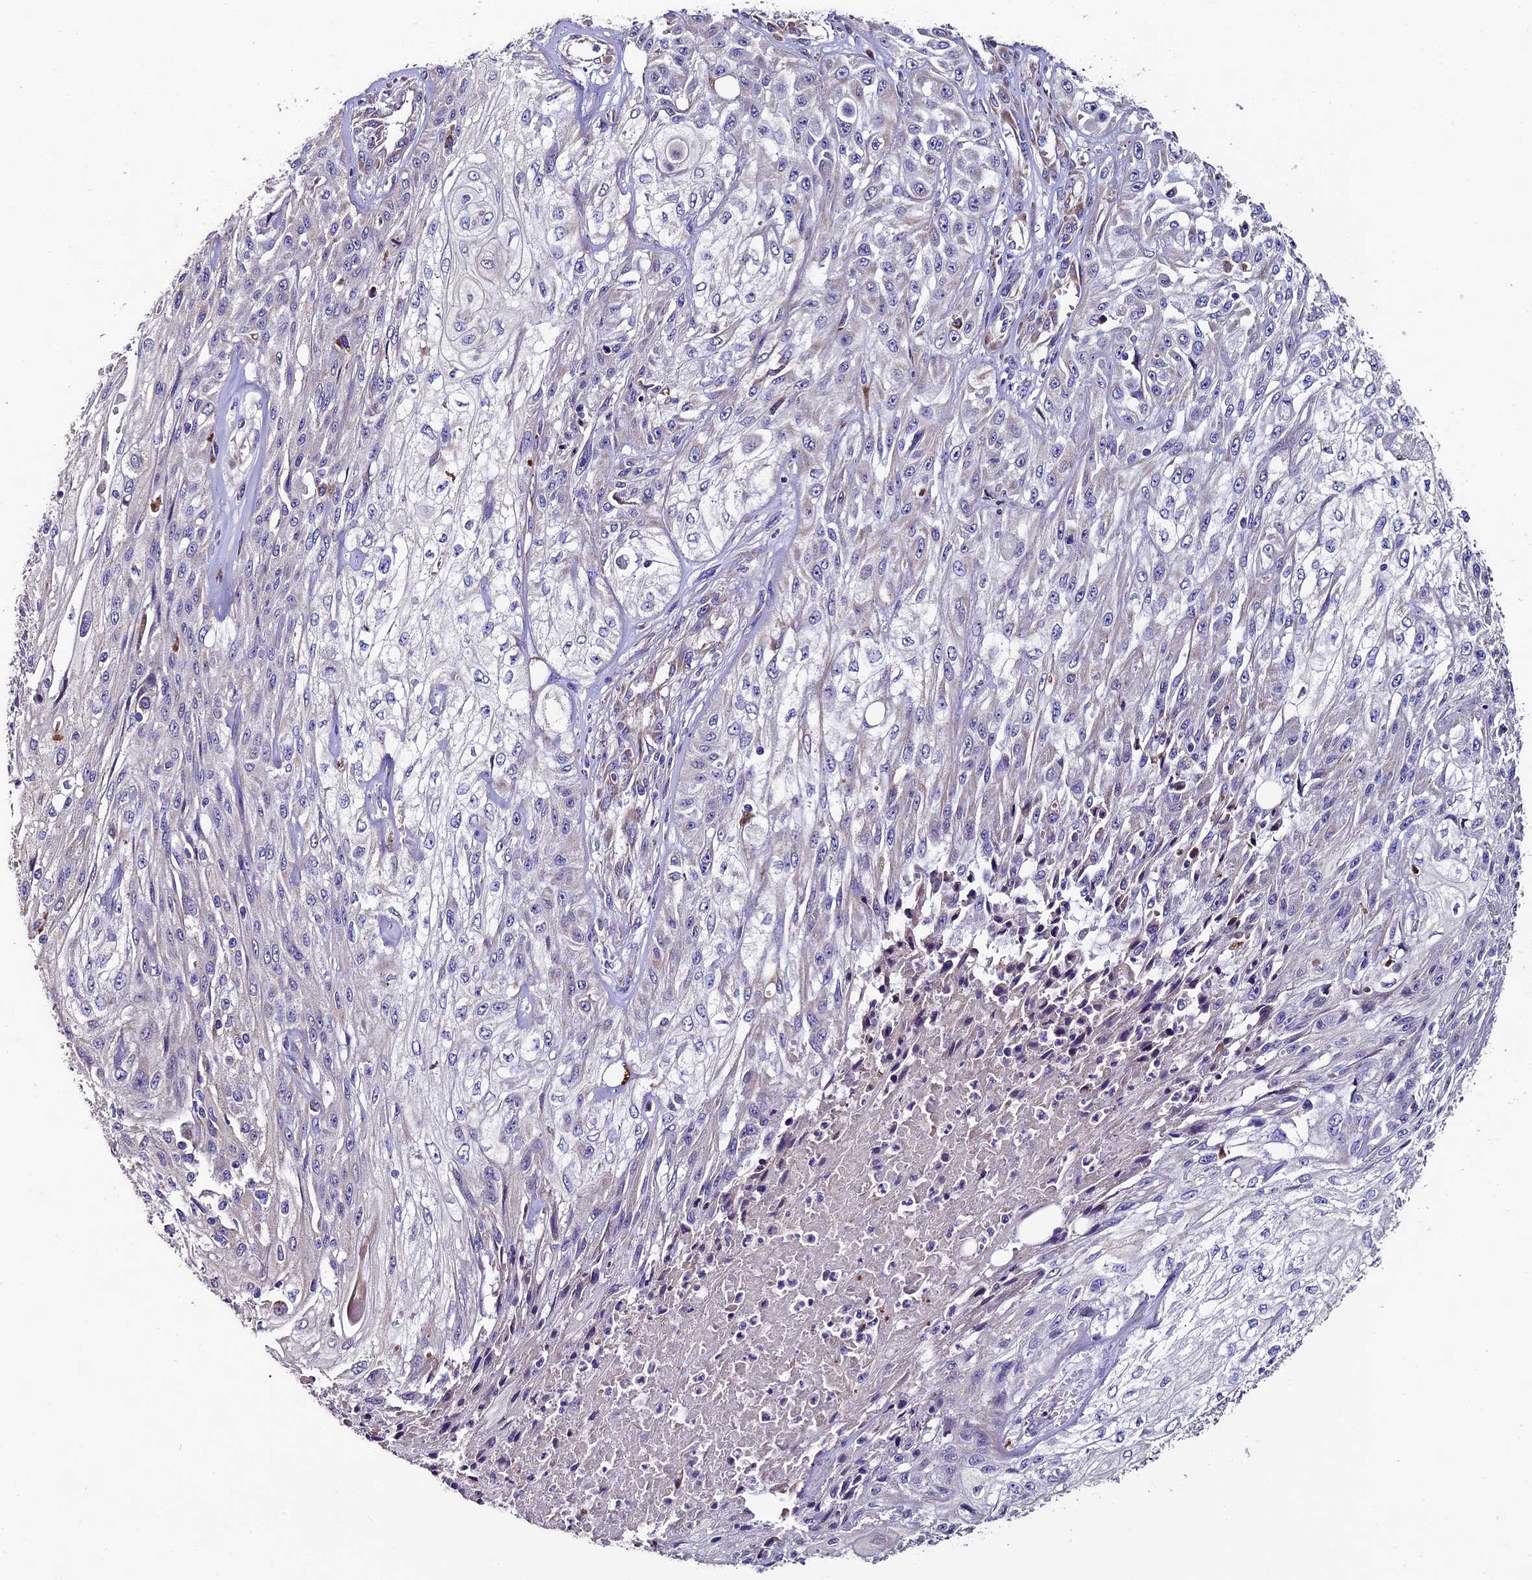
{"staining": {"intensity": "negative", "quantity": "none", "location": "none"}, "tissue": "skin cancer", "cell_type": "Tumor cells", "image_type": "cancer", "snomed": [{"axis": "morphology", "description": "Squamous cell carcinoma, NOS"}, {"axis": "morphology", "description": "Squamous cell carcinoma, metastatic, NOS"}, {"axis": "topography", "description": "Skin"}, {"axis": "topography", "description": "Lymph node"}], "caption": "Protein analysis of skin squamous cell carcinoma reveals no significant staining in tumor cells.", "gene": "CLN5", "patient": {"sex": "male", "age": 75}}